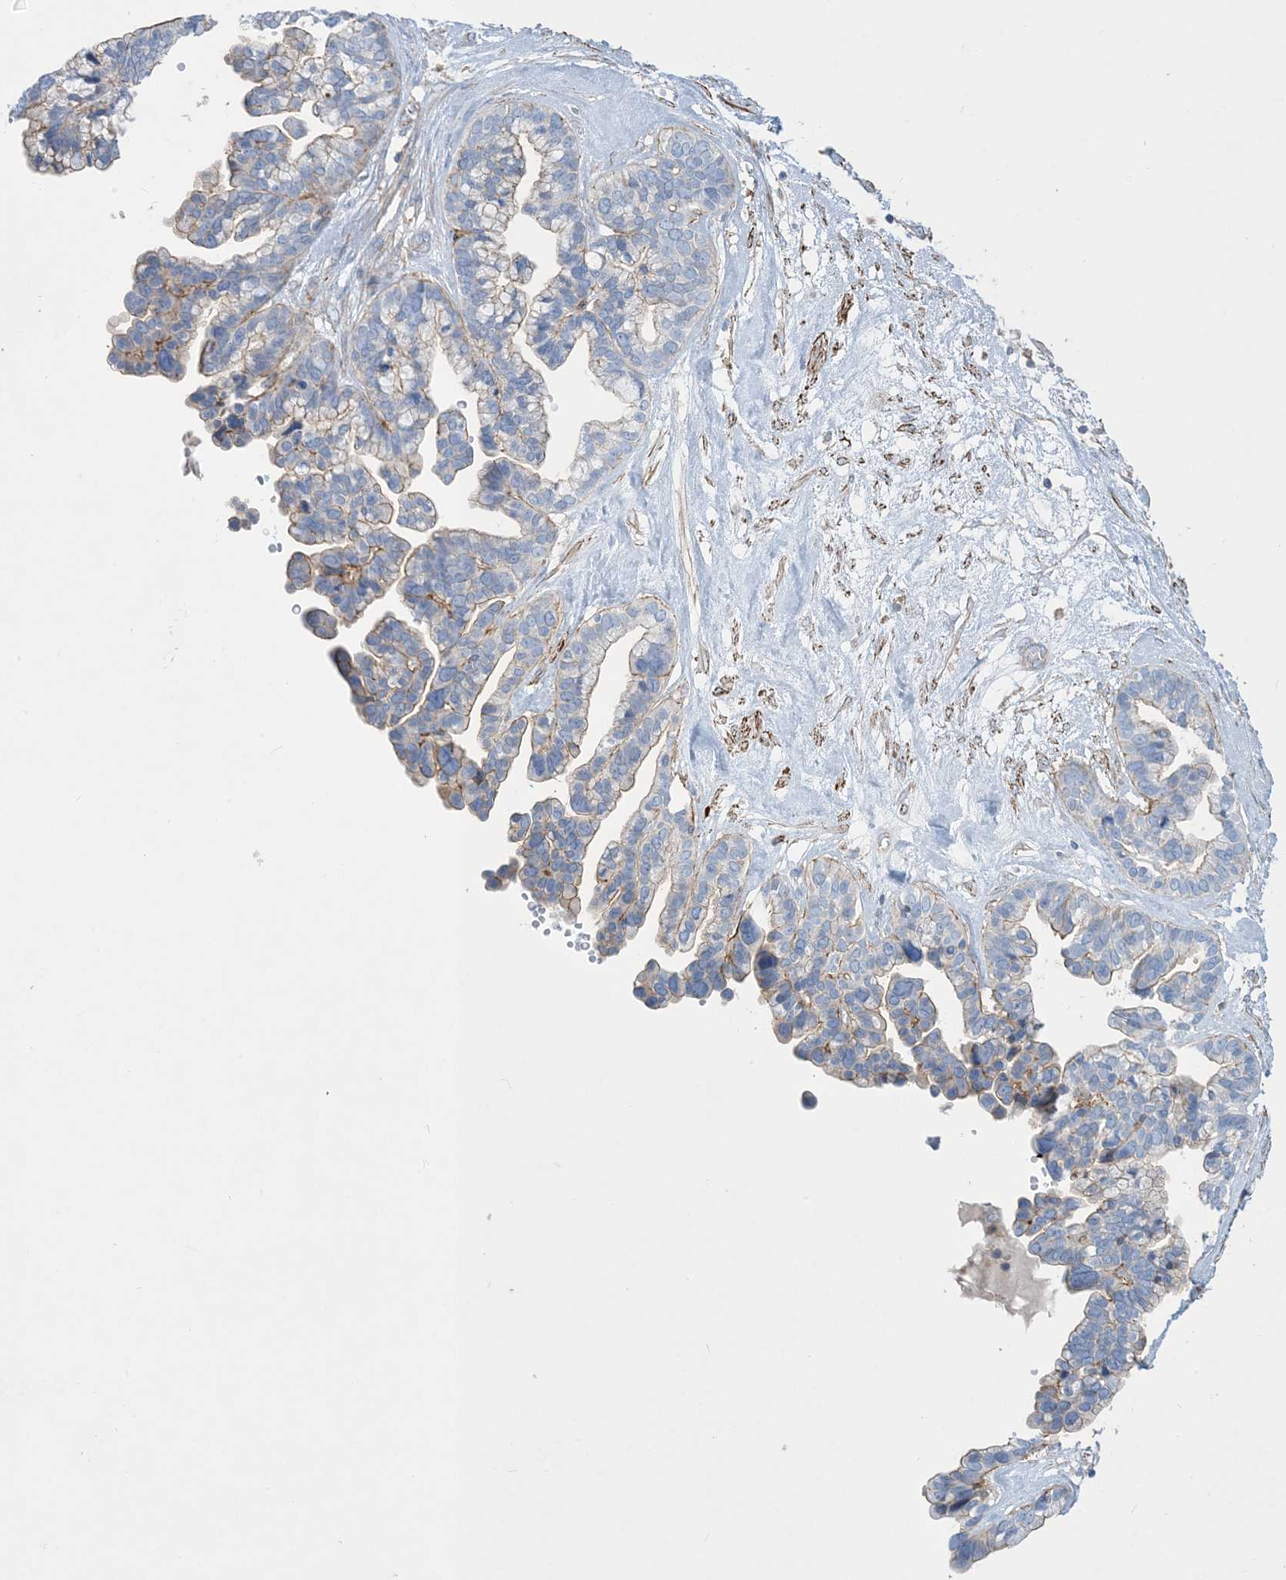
{"staining": {"intensity": "moderate", "quantity": "25%-75%", "location": "cytoplasmic/membranous"}, "tissue": "ovarian cancer", "cell_type": "Tumor cells", "image_type": "cancer", "snomed": [{"axis": "morphology", "description": "Cystadenocarcinoma, serous, NOS"}, {"axis": "topography", "description": "Ovary"}], "caption": "This is an image of IHC staining of ovarian cancer (serous cystadenocarcinoma), which shows moderate expression in the cytoplasmic/membranous of tumor cells.", "gene": "GTF3C2", "patient": {"sex": "female", "age": 56}}